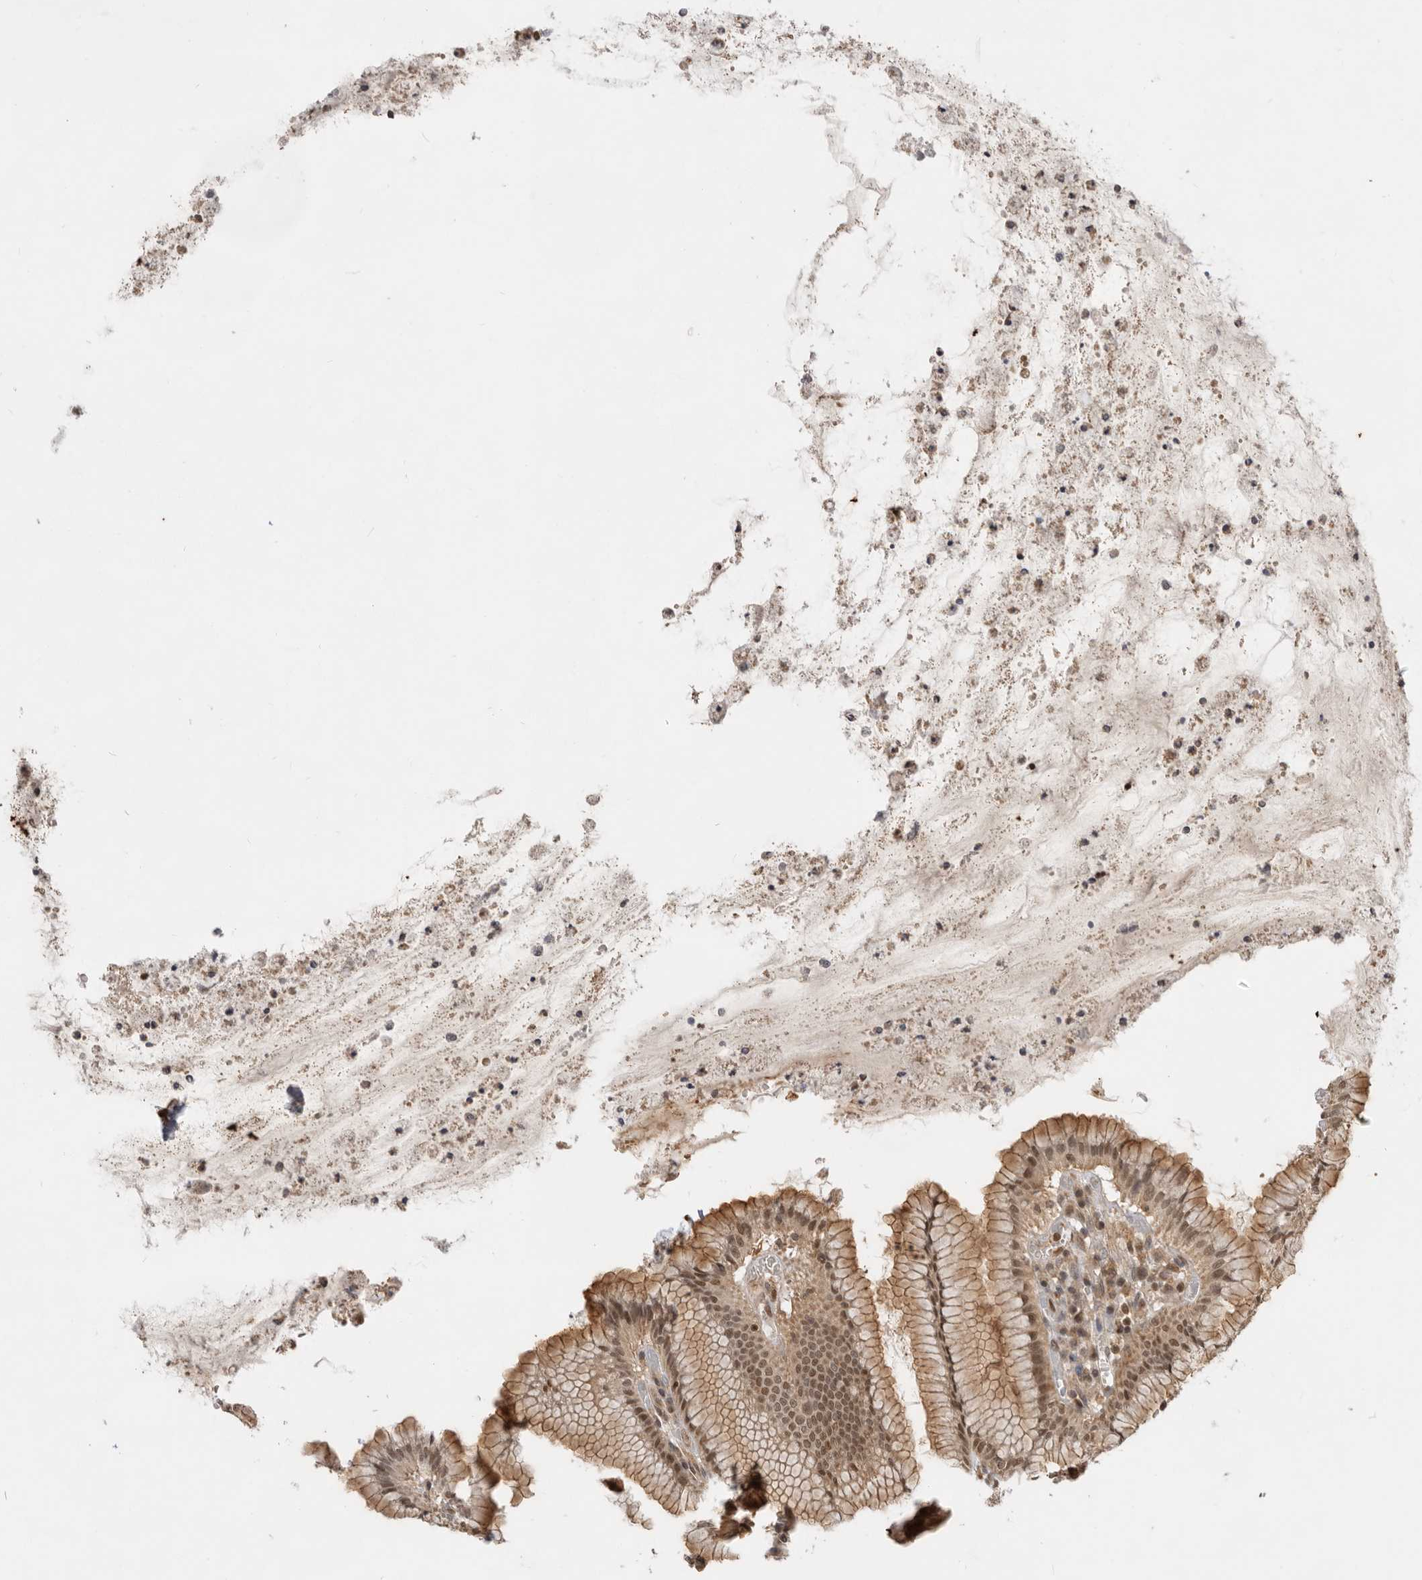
{"staining": {"intensity": "strong", "quantity": ">75%", "location": "cytoplasmic/membranous,nuclear"}, "tissue": "stomach", "cell_type": "Glandular cells", "image_type": "normal", "snomed": [{"axis": "morphology", "description": "Normal tissue, NOS"}, {"axis": "topography", "description": "Stomach"}], "caption": "The immunohistochemical stain shows strong cytoplasmic/membranous,nuclear staining in glandular cells of unremarkable stomach. Nuclei are stained in blue.", "gene": "ADPRS", "patient": {"sex": "male", "age": 55}}